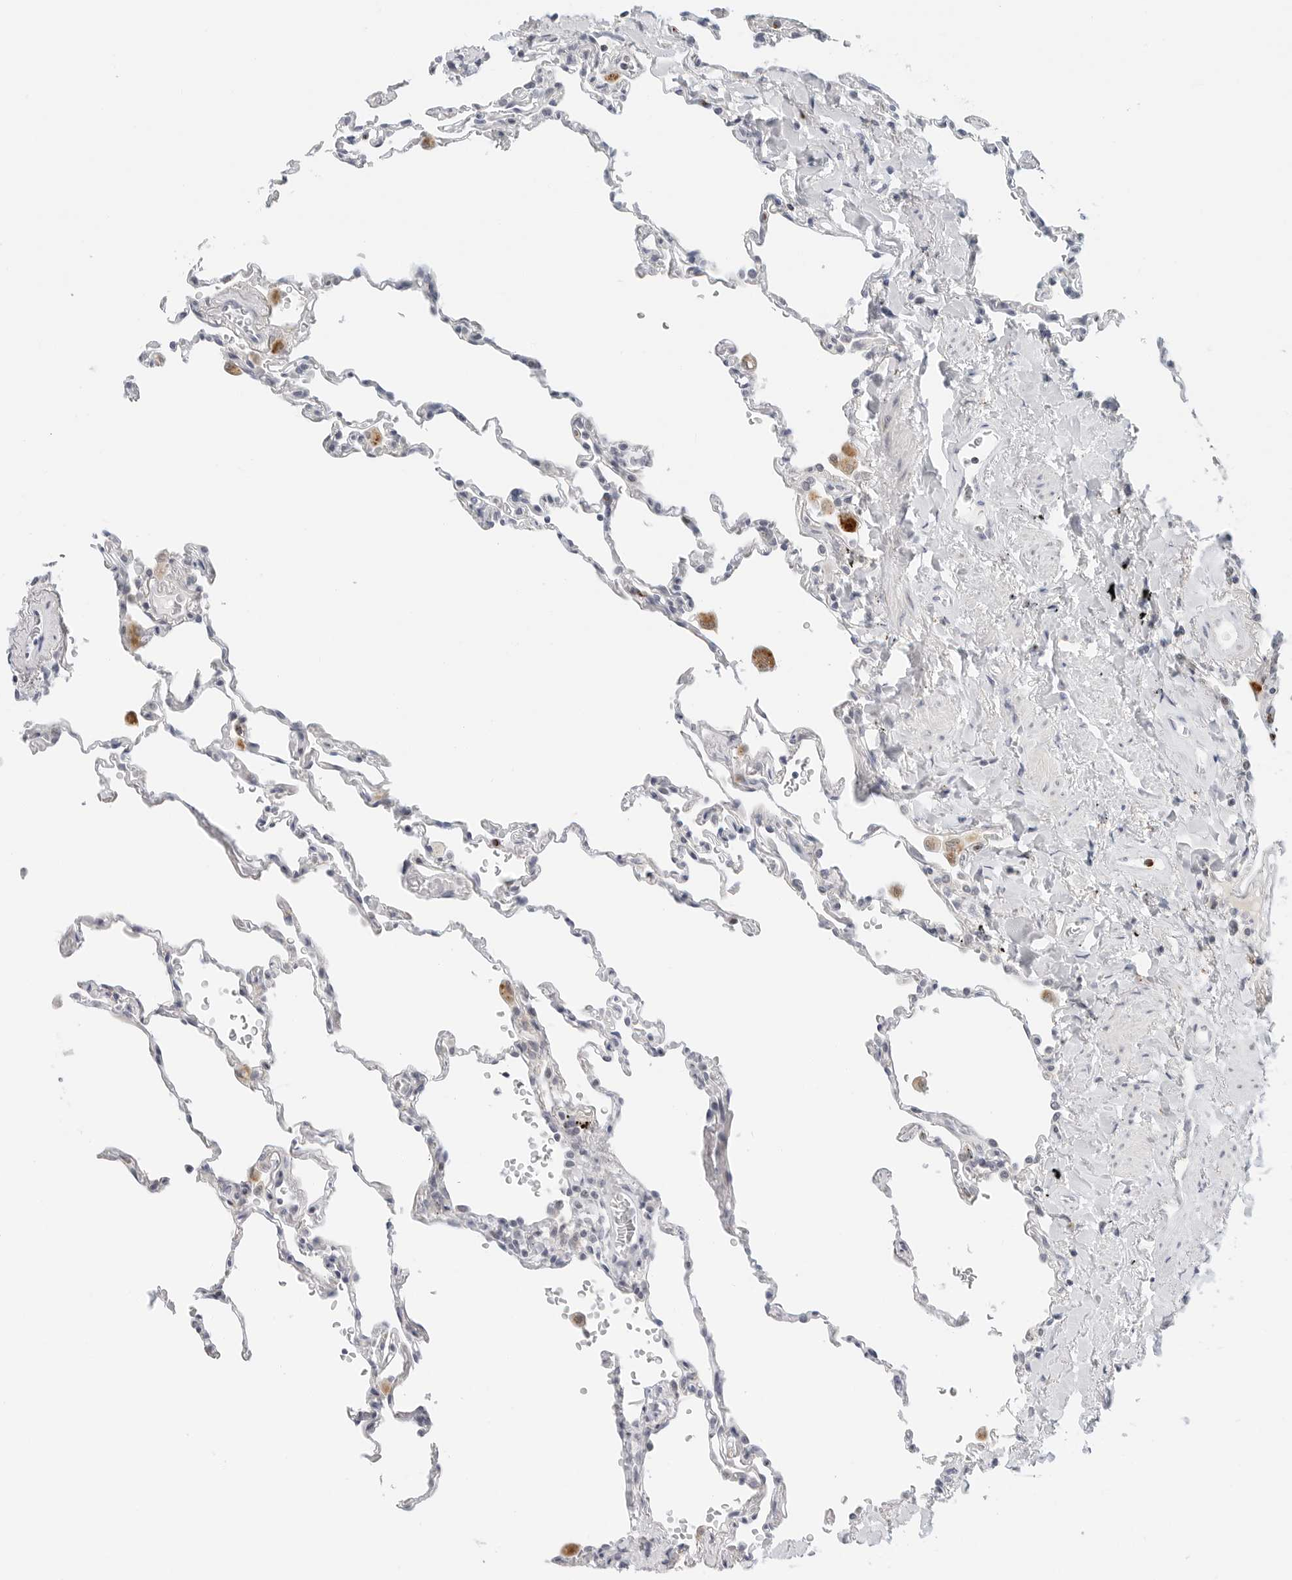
{"staining": {"intensity": "negative", "quantity": "none", "location": "none"}, "tissue": "lung", "cell_type": "Alveolar cells", "image_type": "normal", "snomed": [{"axis": "morphology", "description": "Normal tissue, NOS"}, {"axis": "topography", "description": "Lung"}], "caption": "IHC histopathology image of unremarkable lung: human lung stained with DAB reveals no significant protein positivity in alveolar cells.", "gene": "TSEN2", "patient": {"sex": "male", "age": 59}}